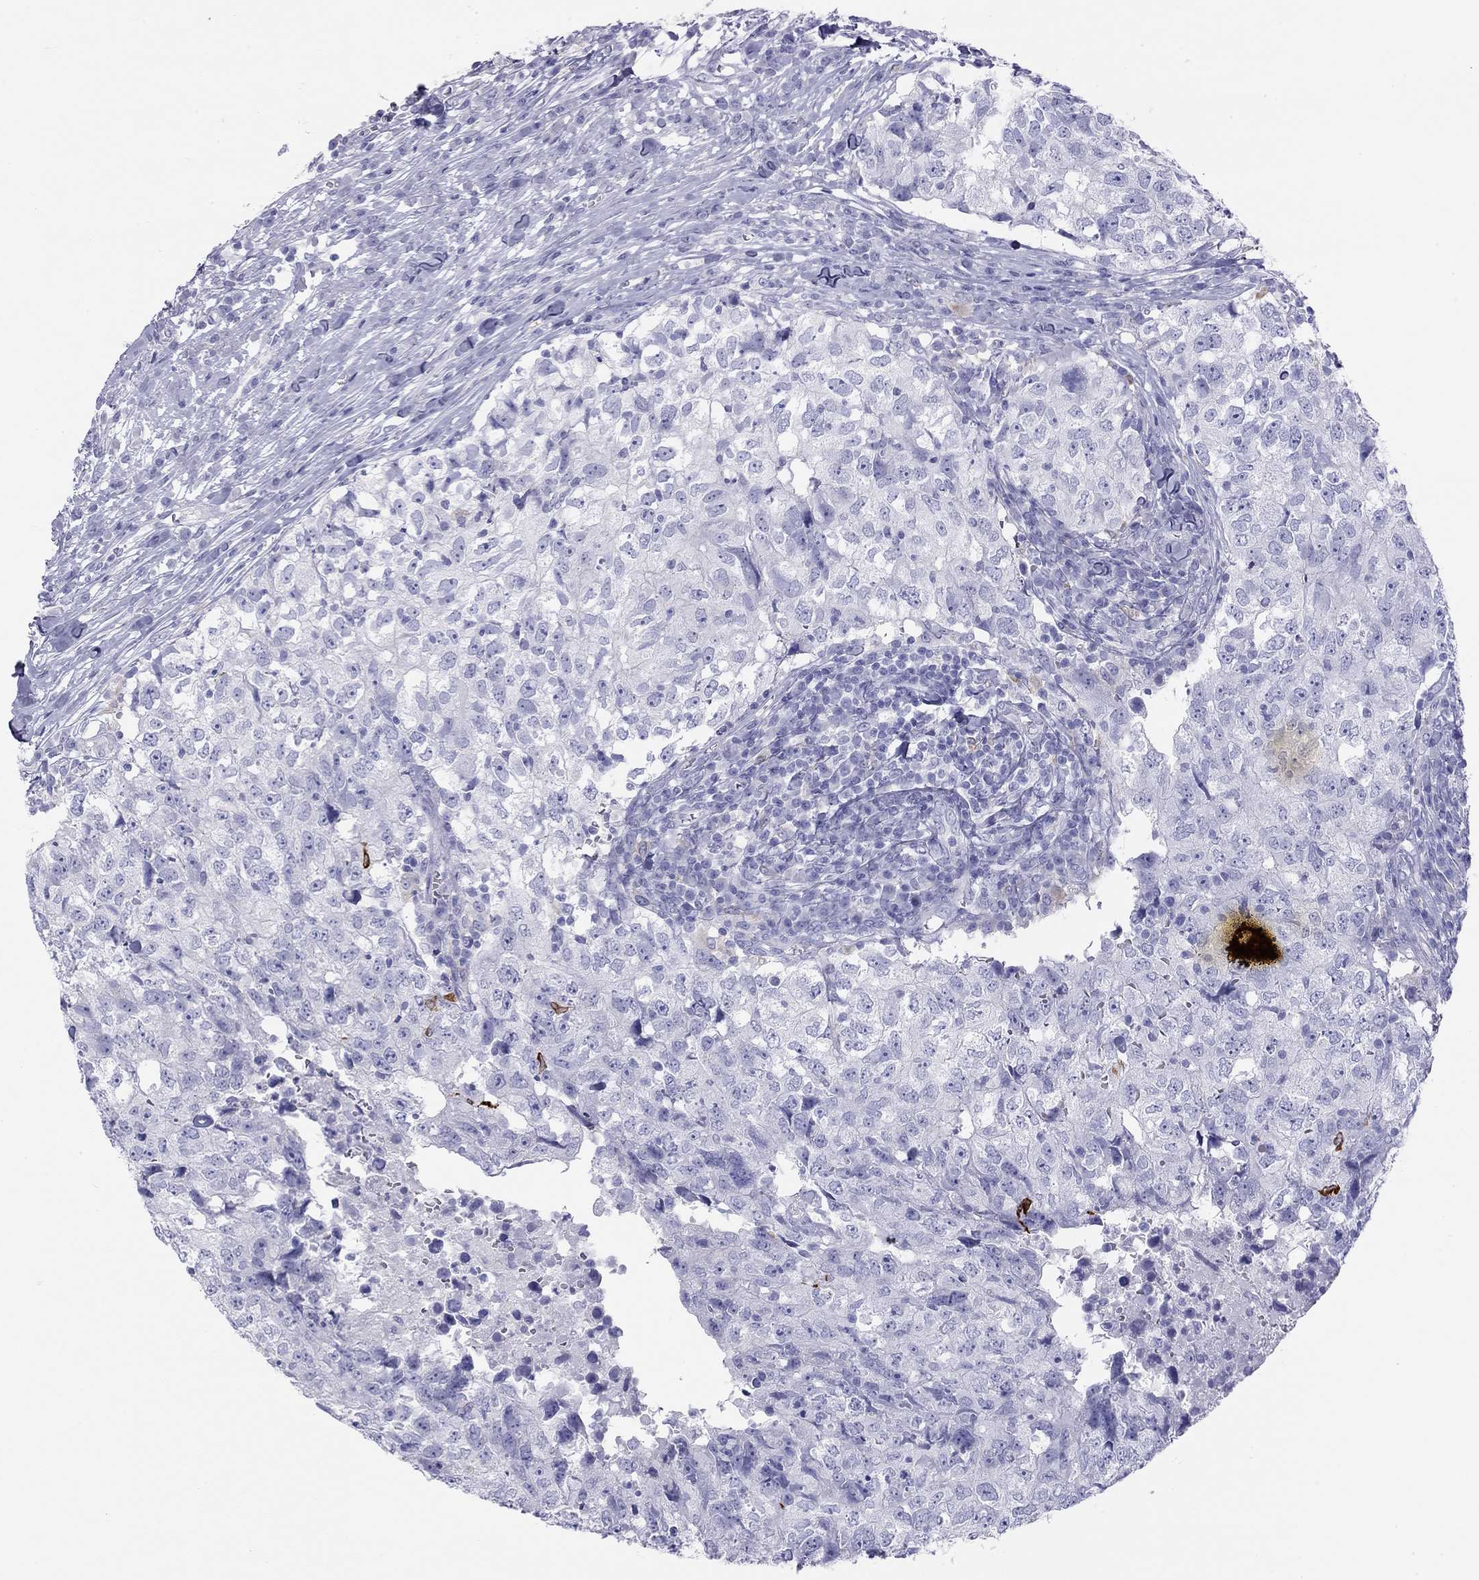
{"staining": {"intensity": "negative", "quantity": "none", "location": "none"}, "tissue": "breast cancer", "cell_type": "Tumor cells", "image_type": "cancer", "snomed": [{"axis": "morphology", "description": "Duct carcinoma"}, {"axis": "topography", "description": "Breast"}], "caption": "Tumor cells show no significant expression in breast invasive ductal carcinoma.", "gene": "HLA-DQB2", "patient": {"sex": "female", "age": 30}}